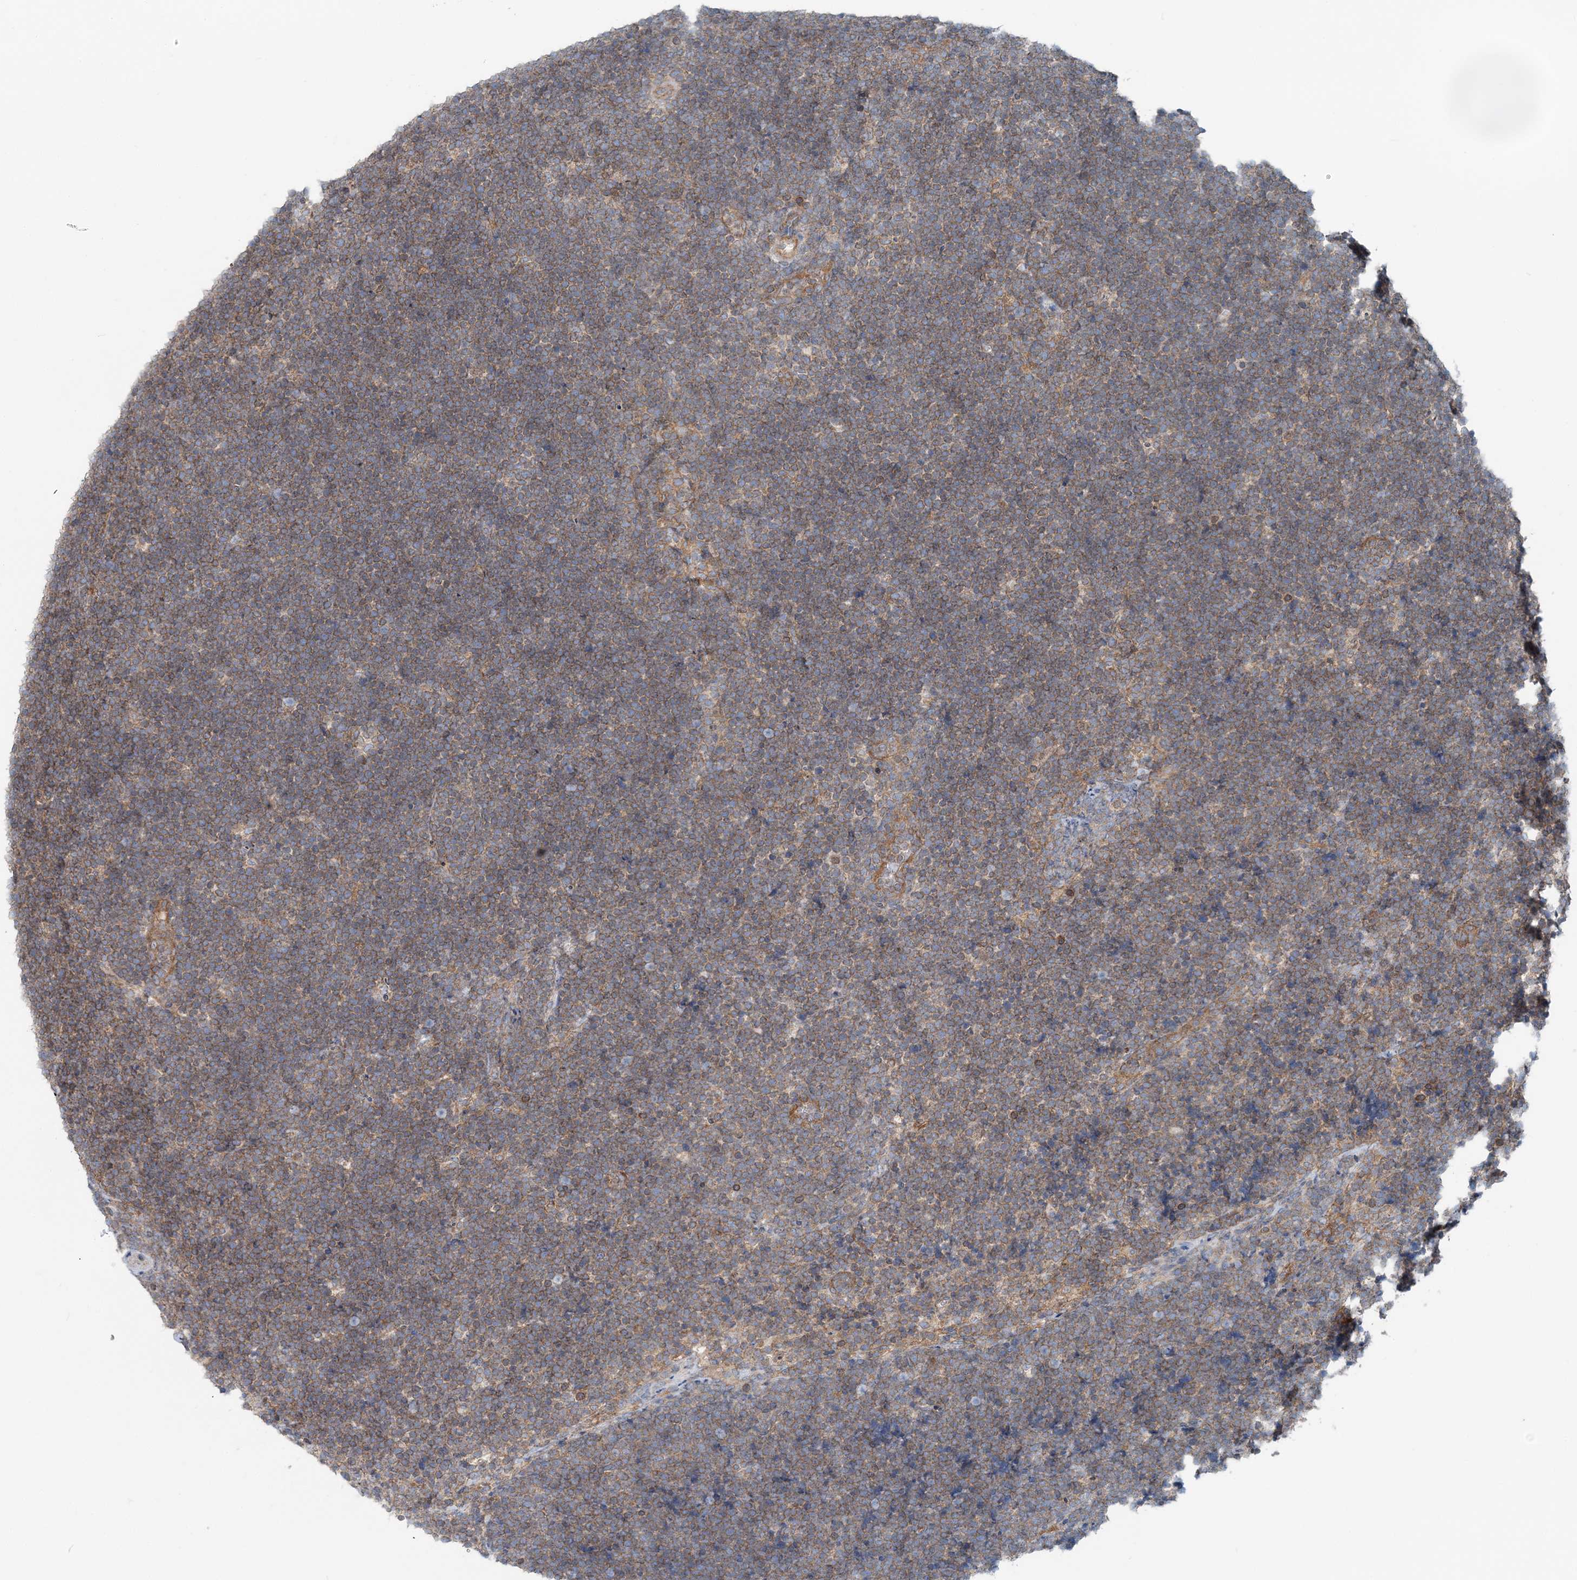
{"staining": {"intensity": "moderate", "quantity": ">75%", "location": "cytoplasmic/membranous"}, "tissue": "lymphoma", "cell_type": "Tumor cells", "image_type": "cancer", "snomed": [{"axis": "morphology", "description": "Malignant lymphoma, non-Hodgkin's type, High grade"}, {"axis": "topography", "description": "Lymph node"}], "caption": "An immunohistochemistry micrograph of tumor tissue is shown. Protein staining in brown shows moderate cytoplasmic/membranous positivity in high-grade malignant lymphoma, non-Hodgkin's type within tumor cells. Ihc stains the protein of interest in brown and the nuclei are stained blue.", "gene": "MOB4", "patient": {"sex": "male", "age": 13}}